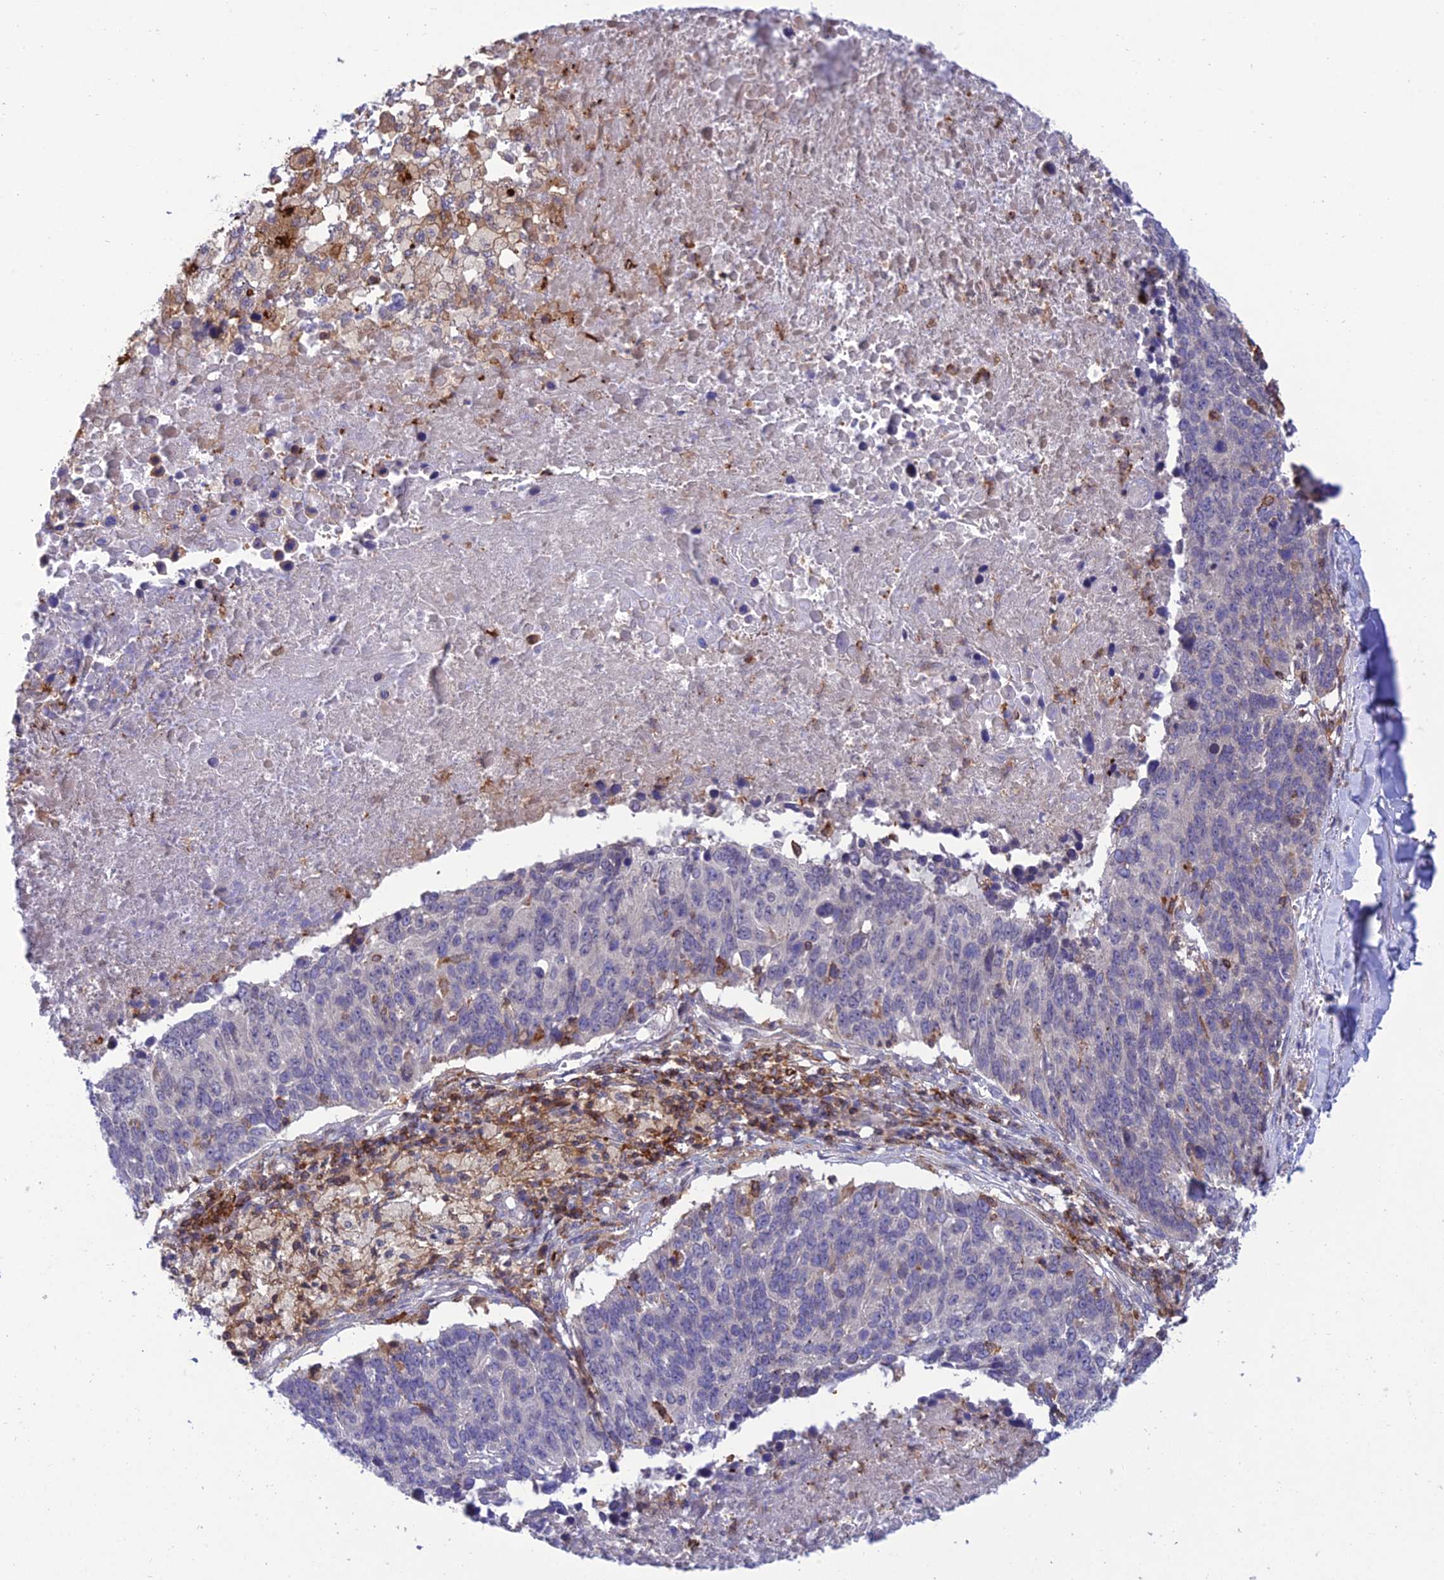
{"staining": {"intensity": "negative", "quantity": "none", "location": "none"}, "tissue": "lung cancer", "cell_type": "Tumor cells", "image_type": "cancer", "snomed": [{"axis": "morphology", "description": "Normal tissue, NOS"}, {"axis": "morphology", "description": "Squamous cell carcinoma, NOS"}, {"axis": "topography", "description": "Lymph node"}, {"axis": "topography", "description": "Lung"}], "caption": "Tumor cells show no significant staining in lung cancer (squamous cell carcinoma).", "gene": "FAM76A", "patient": {"sex": "male", "age": 66}}